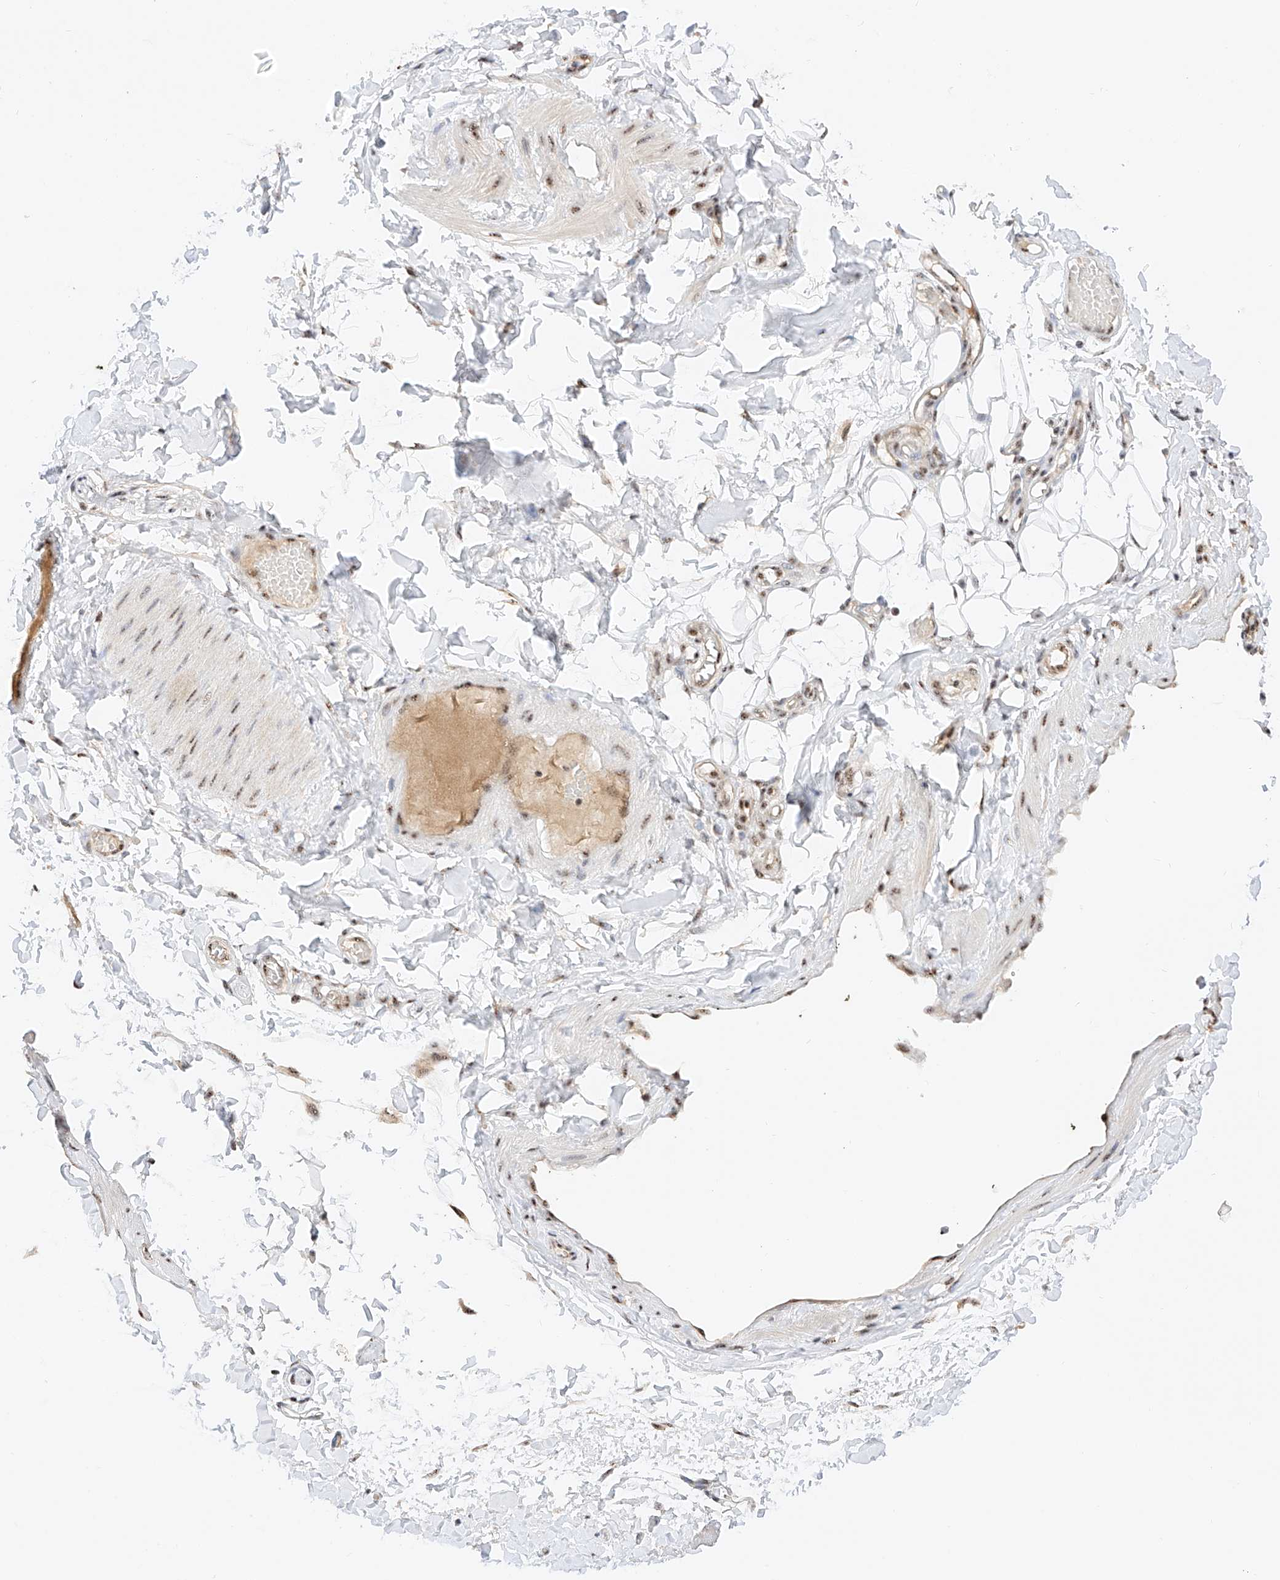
{"staining": {"intensity": "moderate", "quantity": "25%-75%", "location": "nuclear"}, "tissue": "adipose tissue", "cell_type": "Adipocytes", "image_type": "normal", "snomed": [{"axis": "morphology", "description": "Normal tissue, NOS"}, {"axis": "topography", "description": "Adipose tissue"}, {"axis": "topography", "description": "Vascular tissue"}, {"axis": "topography", "description": "Peripheral nerve tissue"}], "caption": "This micrograph demonstrates immunohistochemistry staining of unremarkable human adipose tissue, with medium moderate nuclear positivity in about 25%-75% of adipocytes.", "gene": "ATXN7L2", "patient": {"sex": "male", "age": 25}}